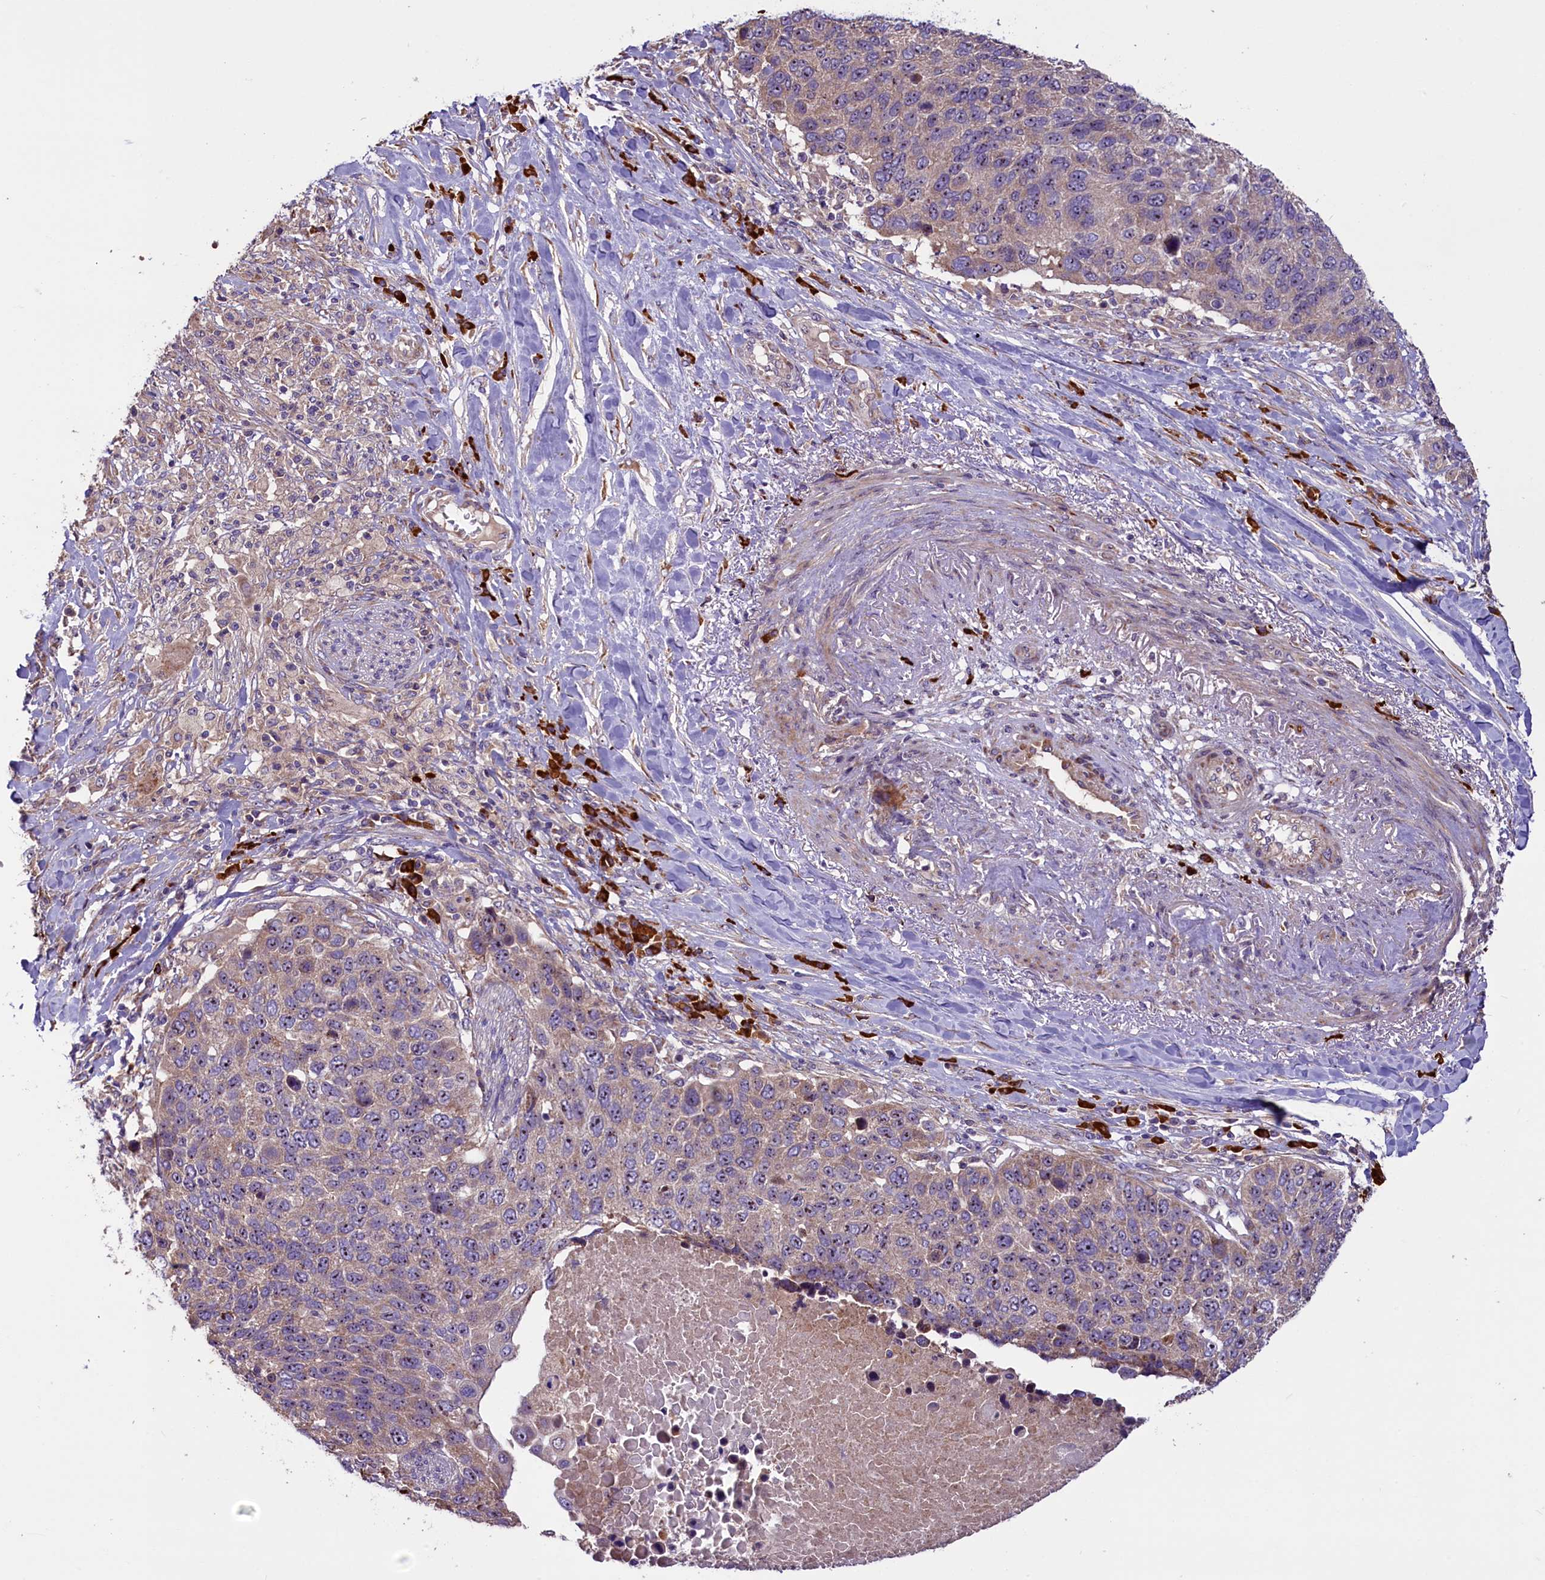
{"staining": {"intensity": "weak", "quantity": "25%-75%", "location": "cytoplasmic/membranous,nuclear"}, "tissue": "lung cancer", "cell_type": "Tumor cells", "image_type": "cancer", "snomed": [{"axis": "morphology", "description": "Normal tissue, NOS"}, {"axis": "morphology", "description": "Squamous cell carcinoma, NOS"}, {"axis": "topography", "description": "Lymph node"}, {"axis": "topography", "description": "Lung"}], "caption": "There is low levels of weak cytoplasmic/membranous and nuclear expression in tumor cells of lung cancer (squamous cell carcinoma), as demonstrated by immunohistochemical staining (brown color).", "gene": "FRY", "patient": {"sex": "male", "age": 66}}